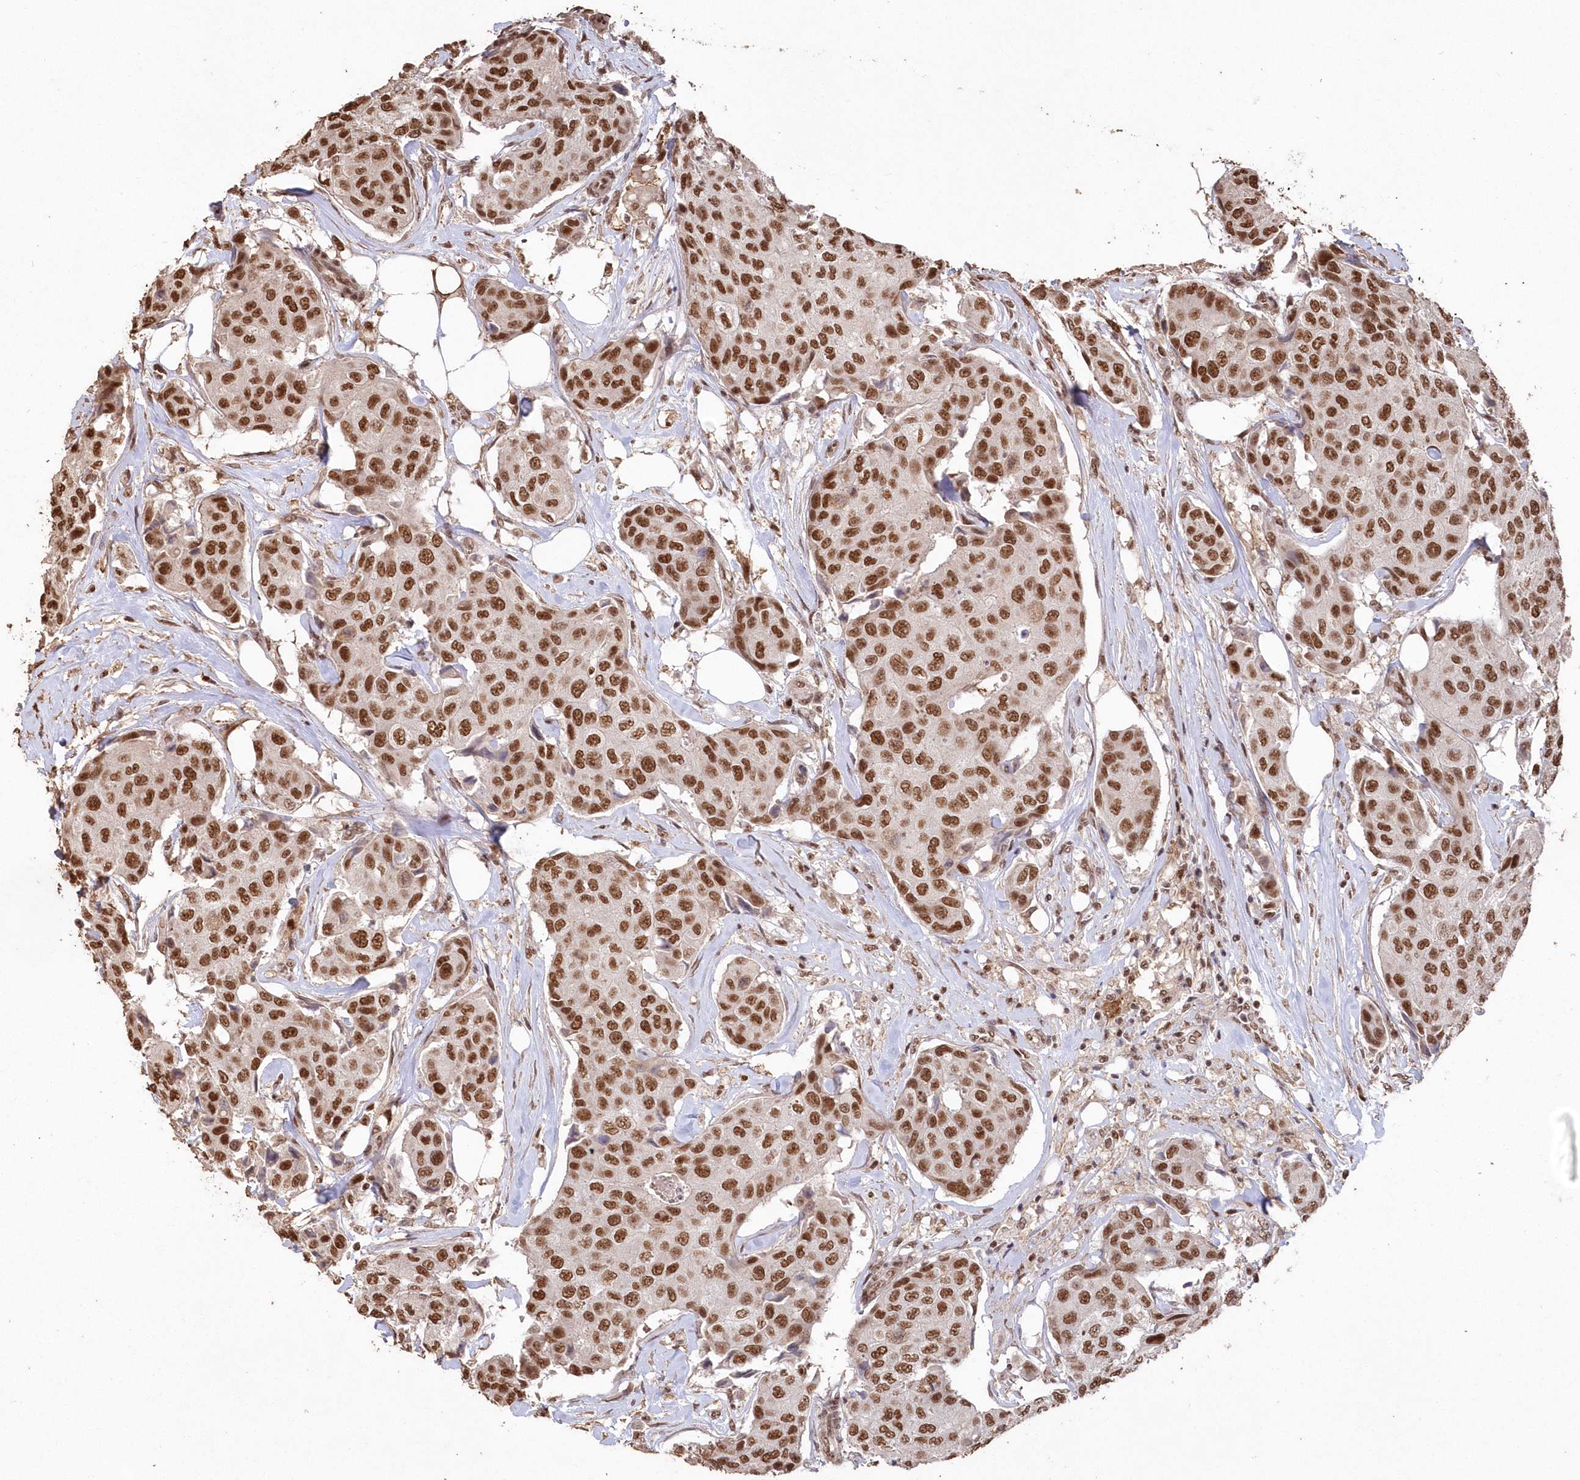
{"staining": {"intensity": "strong", "quantity": ">75%", "location": "nuclear"}, "tissue": "breast cancer", "cell_type": "Tumor cells", "image_type": "cancer", "snomed": [{"axis": "morphology", "description": "Duct carcinoma"}, {"axis": "topography", "description": "Breast"}], "caption": "Tumor cells display high levels of strong nuclear staining in about >75% of cells in invasive ductal carcinoma (breast).", "gene": "PDS5A", "patient": {"sex": "female", "age": 80}}